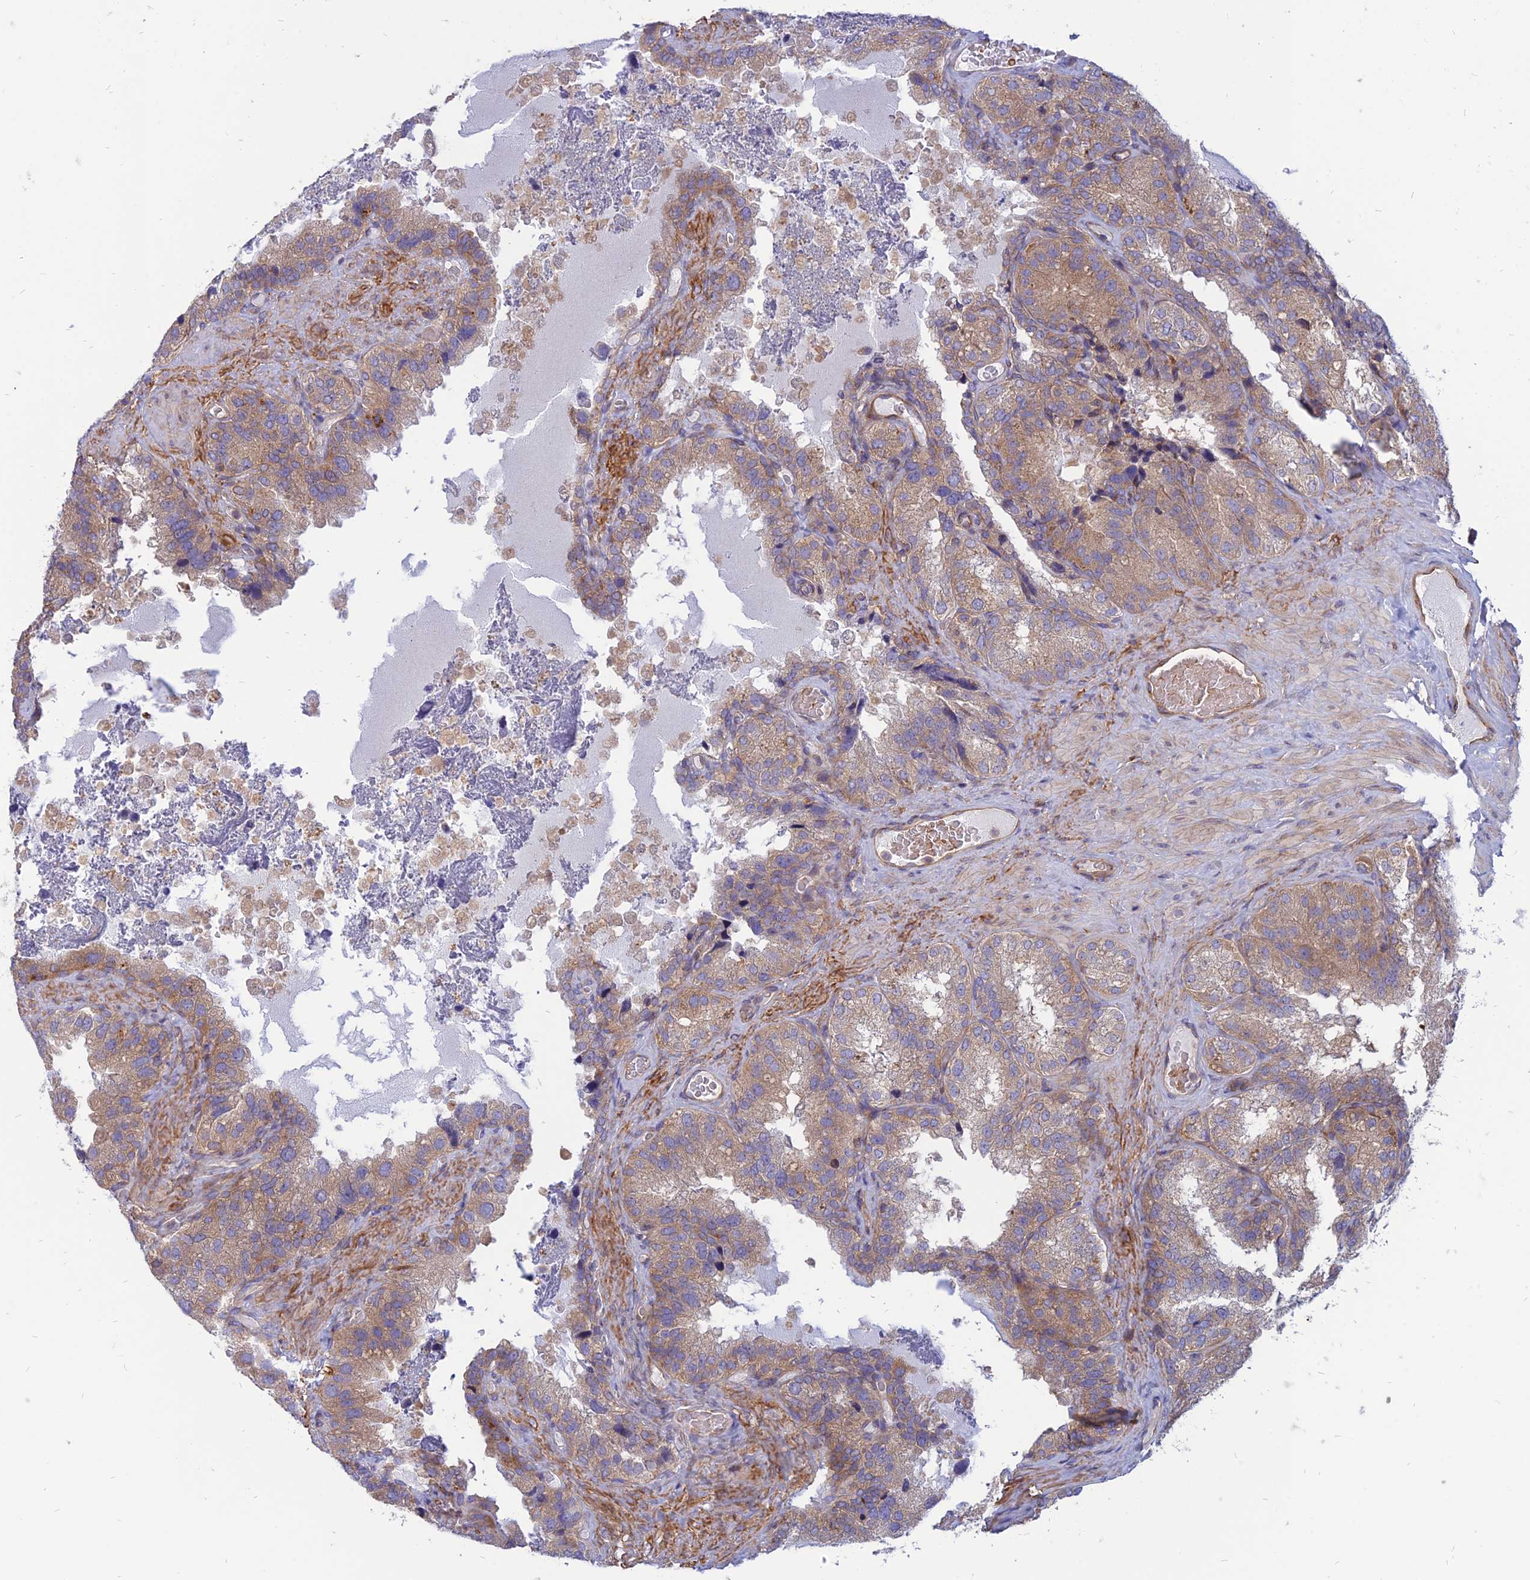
{"staining": {"intensity": "weak", "quantity": "25%-75%", "location": "cytoplasmic/membranous"}, "tissue": "seminal vesicle", "cell_type": "Glandular cells", "image_type": "normal", "snomed": [{"axis": "morphology", "description": "Normal tissue, NOS"}, {"axis": "topography", "description": "Seminal veicle"}], "caption": "IHC image of unremarkable seminal vesicle stained for a protein (brown), which demonstrates low levels of weak cytoplasmic/membranous staining in about 25%-75% of glandular cells.", "gene": "PHKA2", "patient": {"sex": "male", "age": 58}}